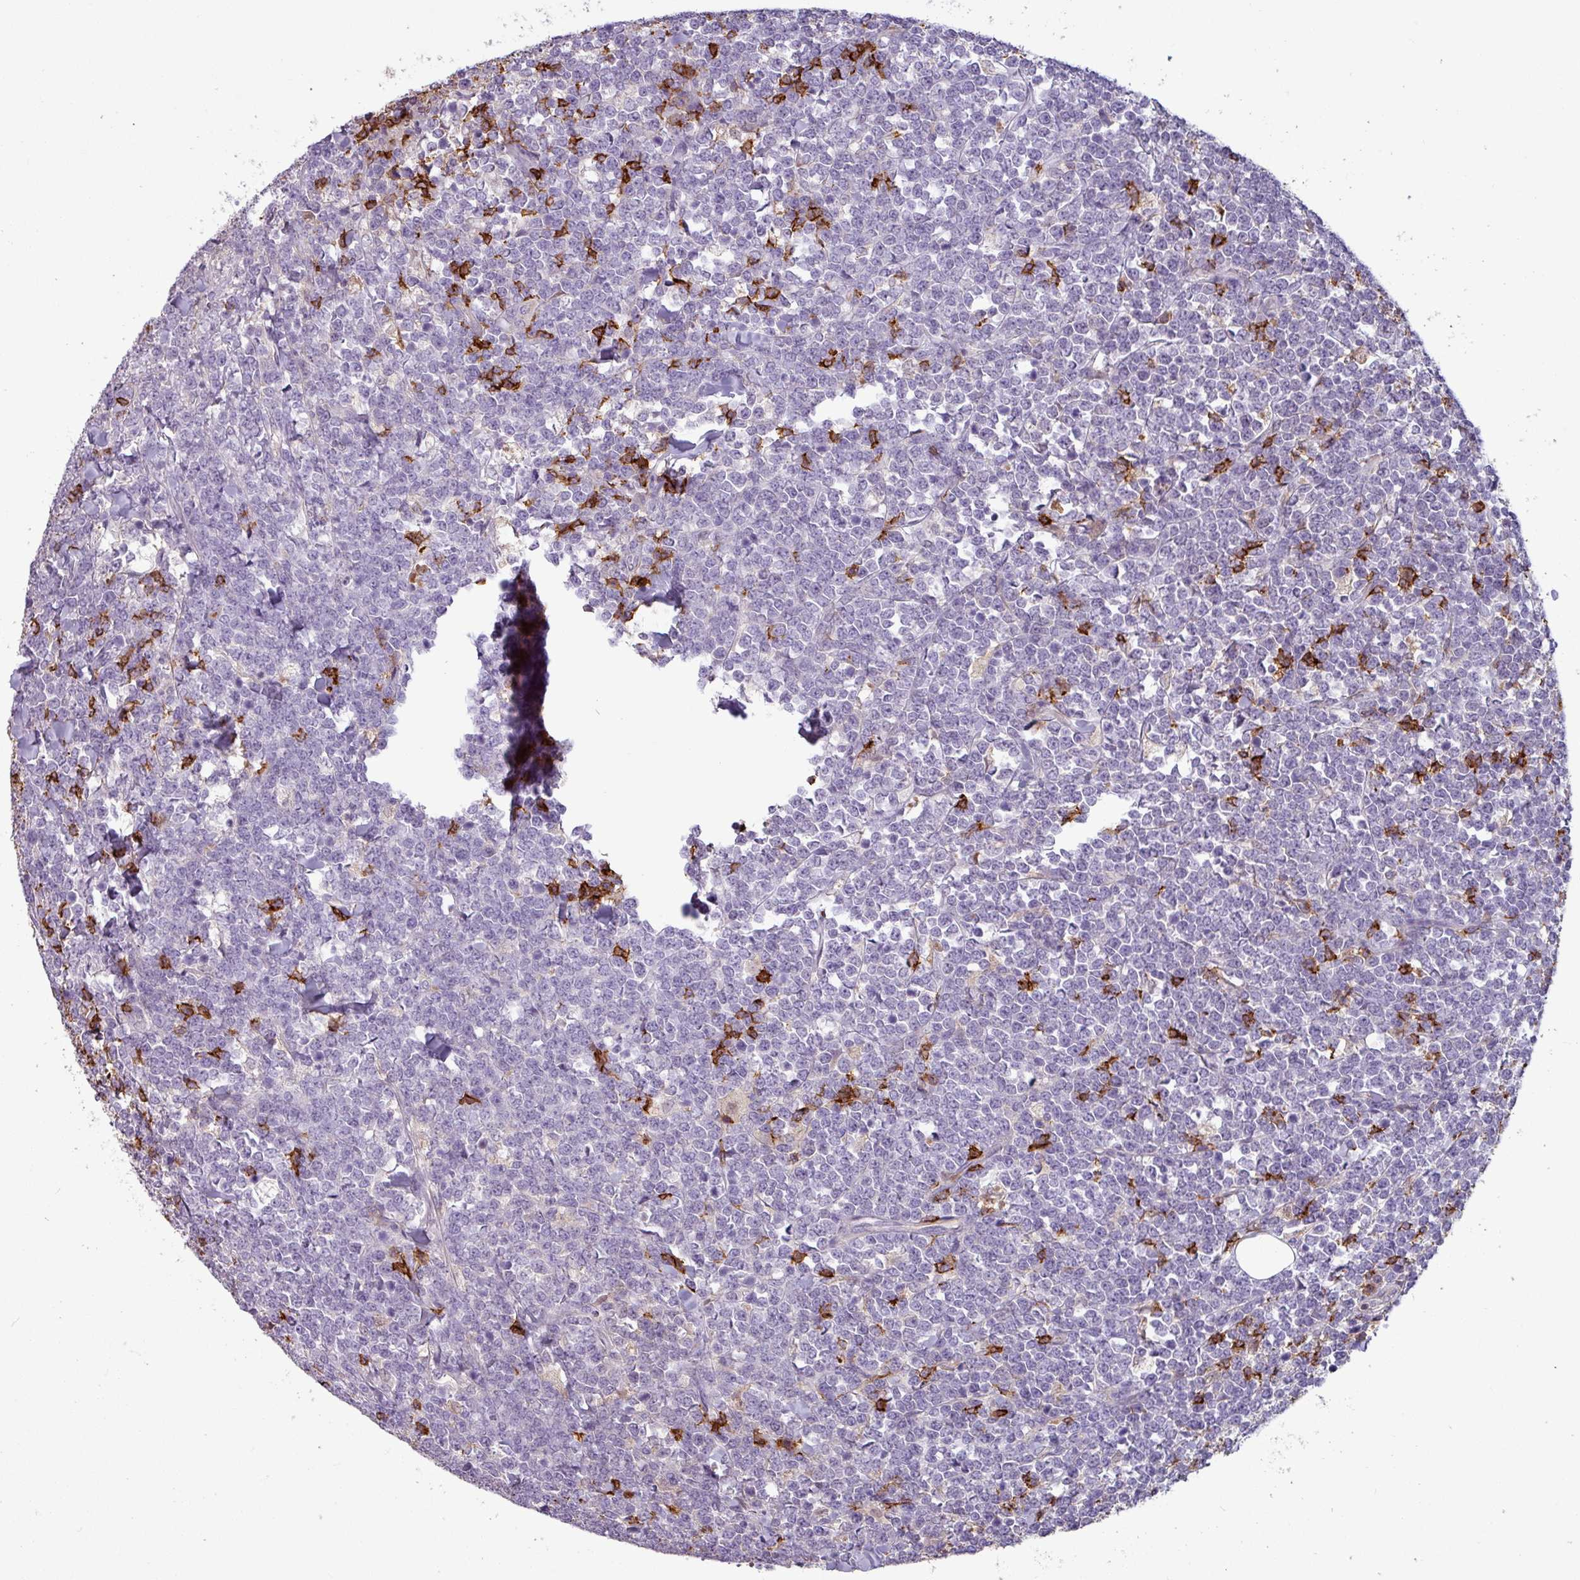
{"staining": {"intensity": "strong", "quantity": "<25%", "location": "cytoplasmic/membranous"}, "tissue": "lymphoma", "cell_type": "Tumor cells", "image_type": "cancer", "snomed": [{"axis": "morphology", "description": "Malignant lymphoma, non-Hodgkin's type, High grade"}, {"axis": "topography", "description": "Small intestine"}, {"axis": "topography", "description": "Colon"}], "caption": "Immunohistochemical staining of lymphoma demonstrates medium levels of strong cytoplasmic/membranous staining in about <25% of tumor cells. Nuclei are stained in blue.", "gene": "CD8A", "patient": {"sex": "male", "age": 8}}